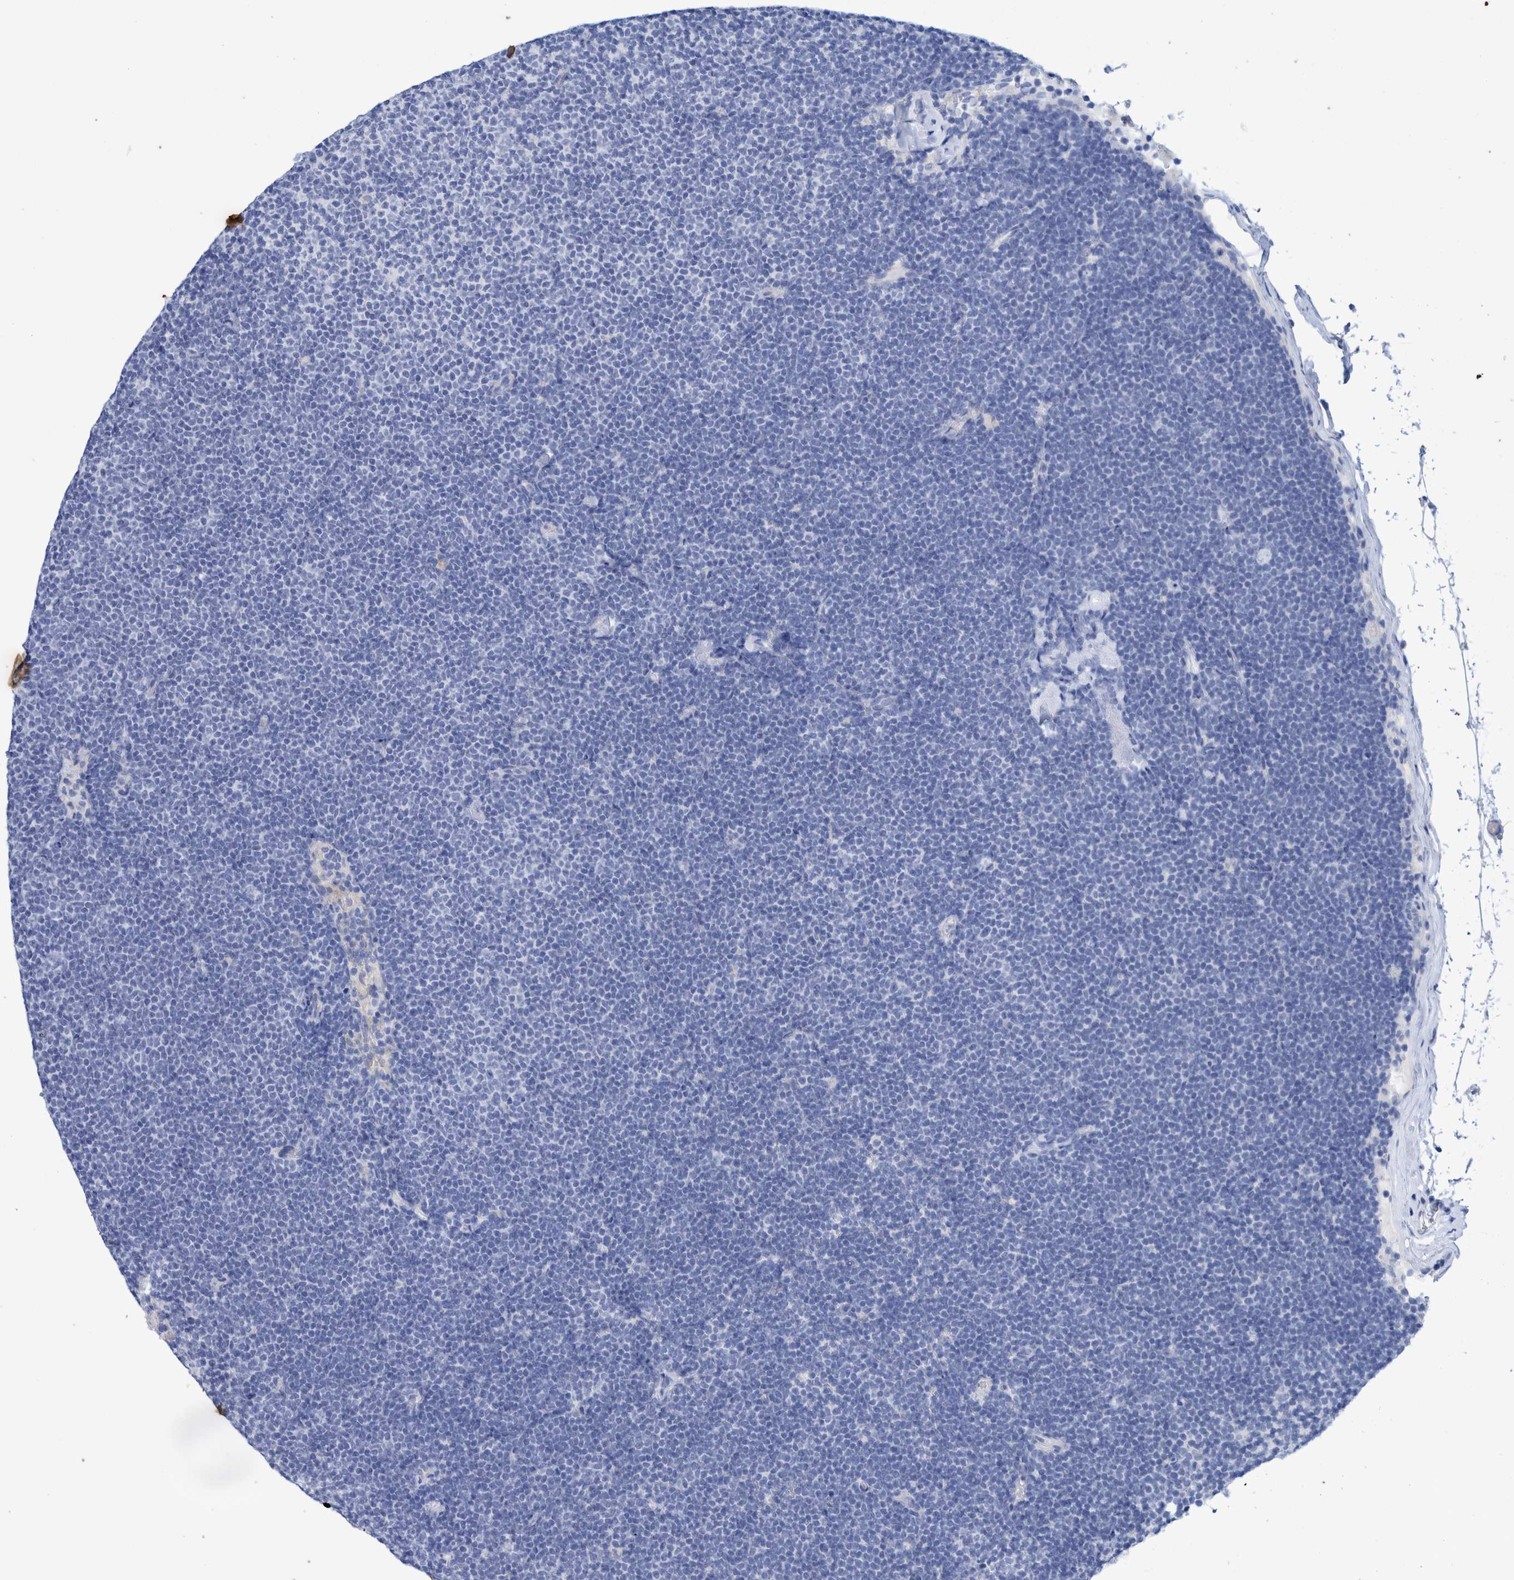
{"staining": {"intensity": "negative", "quantity": "none", "location": "none"}, "tissue": "lymphoma", "cell_type": "Tumor cells", "image_type": "cancer", "snomed": [{"axis": "morphology", "description": "Malignant lymphoma, non-Hodgkin's type, Low grade"}, {"axis": "topography", "description": "Lymph node"}], "caption": "Protein analysis of lymphoma displays no significant expression in tumor cells. The staining was performed using DAB to visualize the protein expression in brown, while the nuclei were stained in blue with hematoxylin (Magnification: 20x).", "gene": "PERP", "patient": {"sex": "female", "age": 53}}